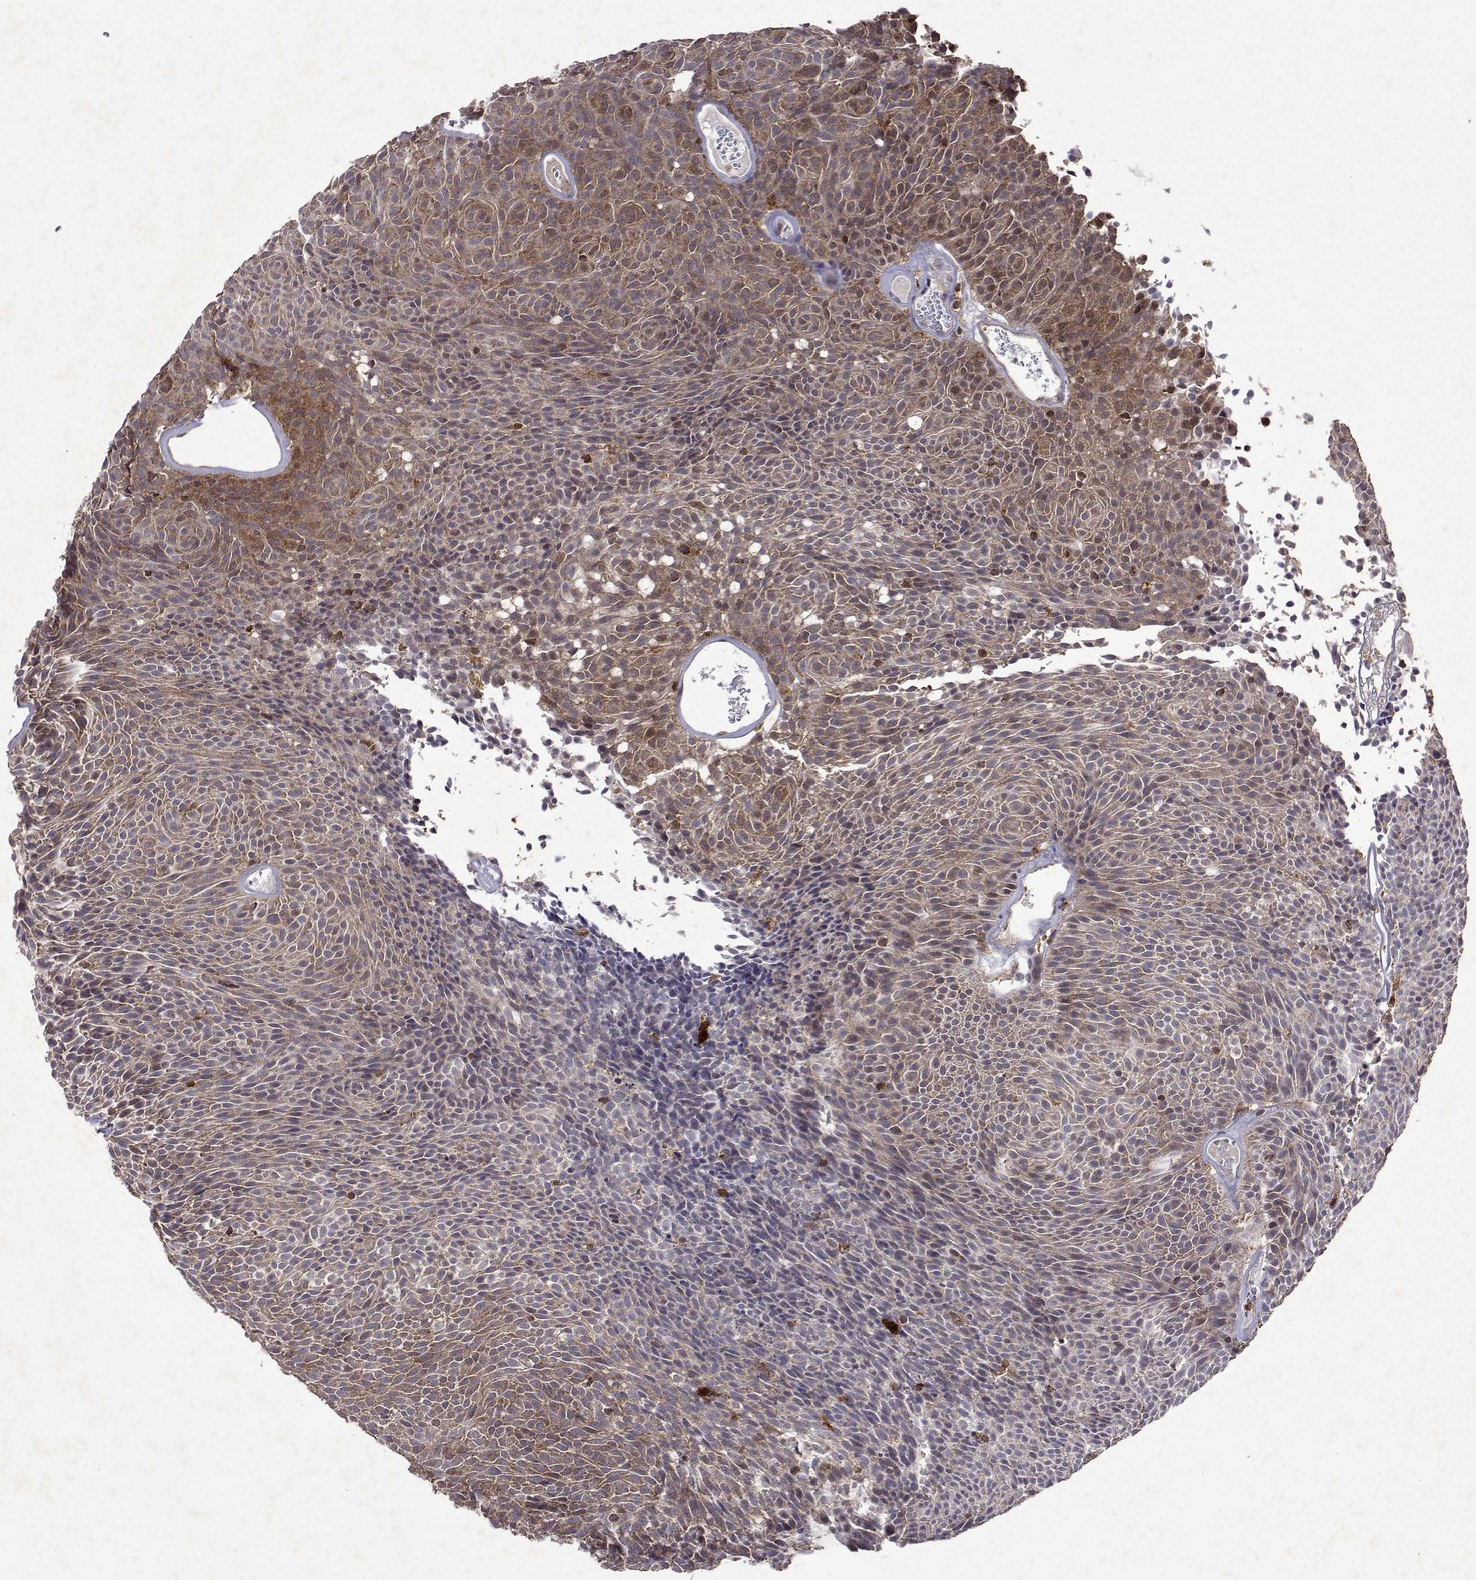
{"staining": {"intensity": "moderate", "quantity": "<25%", "location": "cytoplasmic/membranous"}, "tissue": "urothelial cancer", "cell_type": "Tumor cells", "image_type": "cancer", "snomed": [{"axis": "morphology", "description": "Urothelial carcinoma, Low grade"}, {"axis": "topography", "description": "Urinary bladder"}], "caption": "Urothelial cancer tissue displays moderate cytoplasmic/membranous staining in approximately <25% of tumor cells", "gene": "APAF1", "patient": {"sex": "male", "age": 77}}